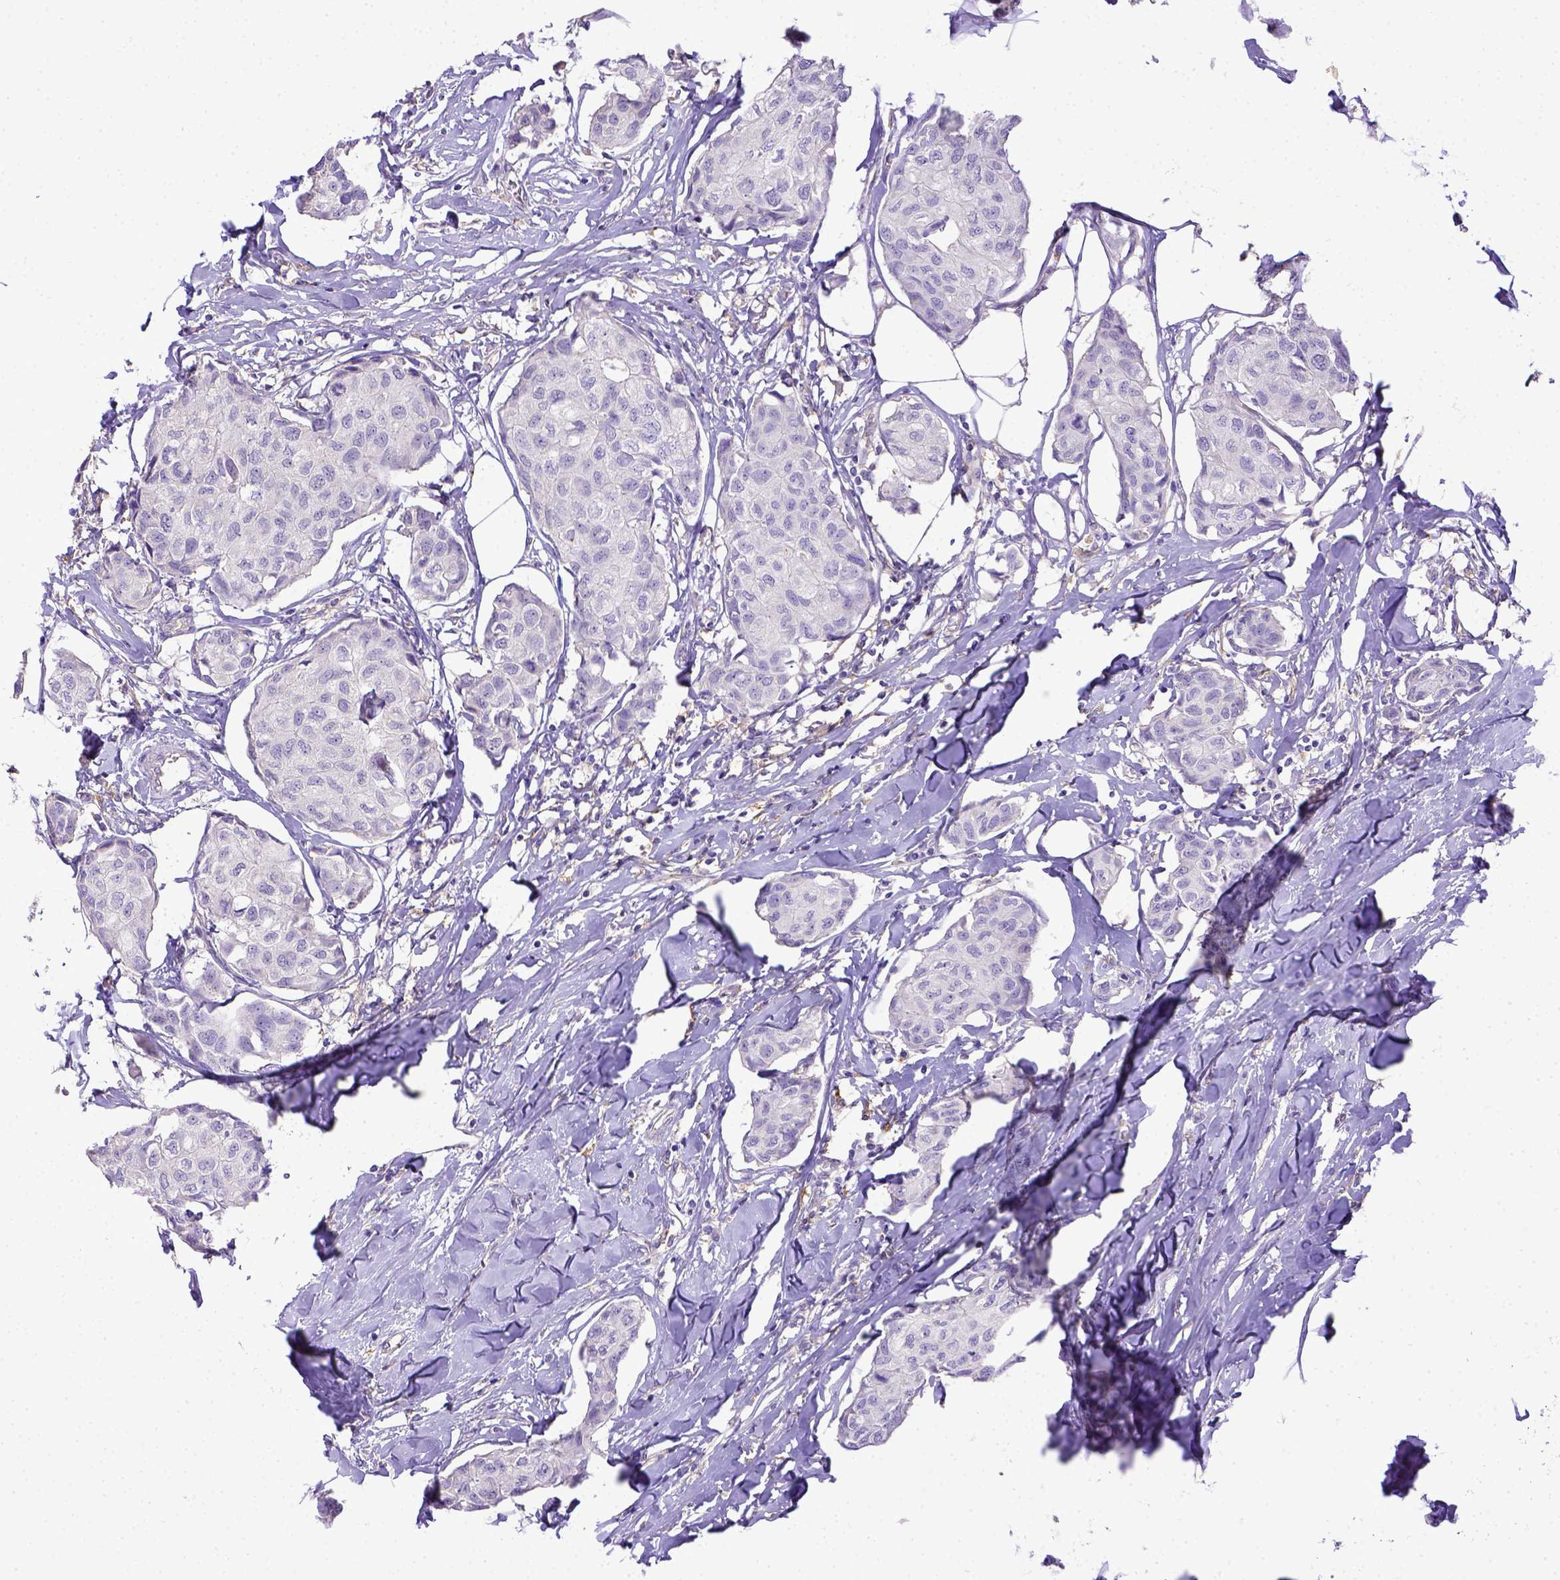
{"staining": {"intensity": "negative", "quantity": "none", "location": "none"}, "tissue": "breast cancer", "cell_type": "Tumor cells", "image_type": "cancer", "snomed": [{"axis": "morphology", "description": "Duct carcinoma"}, {"axis": "topography", "description": "Breast"}], "caption": "Immunohistochemistry histopathology image of neoplastic tissue: infiltrating ductal carcinoma (breast) stained with DAB exhibits no significant protein staining in tumor cells.", "gene": "CD40", "patient": {"sex": "female", "age": 80}}